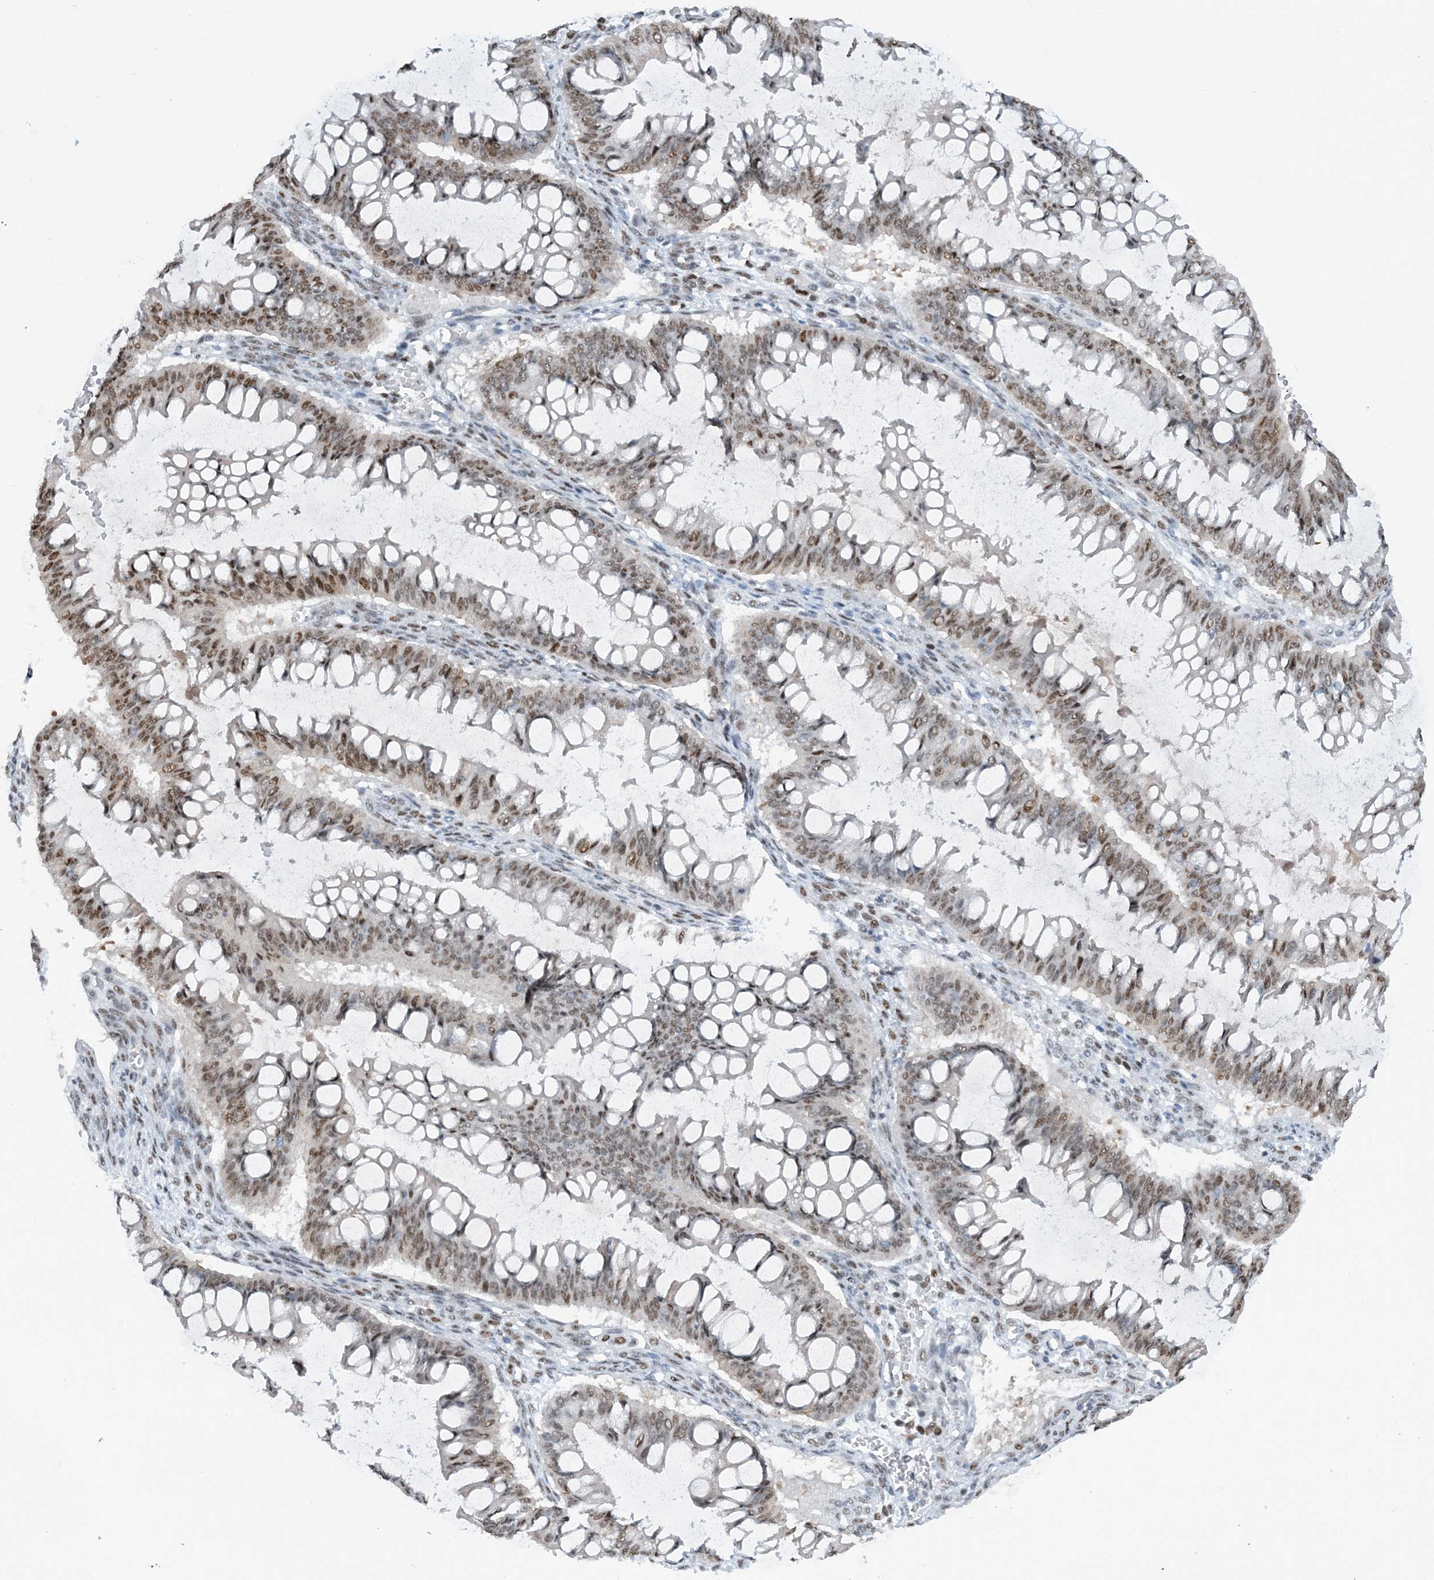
{"staining": {"intensity": "moderate", "quantity": ">75%", "location": "nuclear"}, "tissue": "ovarian cancer", "cell_type": "Tumor cells", "image_type": "cancer", "snomed": [{"axis": "morphology", "description": "Cystadenocarcinoma, mucinous, NOS"}, {"axis": "topography", "description": "Ovary"}], "caption": "Immunohistochemical staining of human ovarian cancer reveals medium levels of moderate nuclear protein staining in about >75% of tumor cells.", "gene": "HEMK1", "patient": {"sex": "female", "age": 73}}